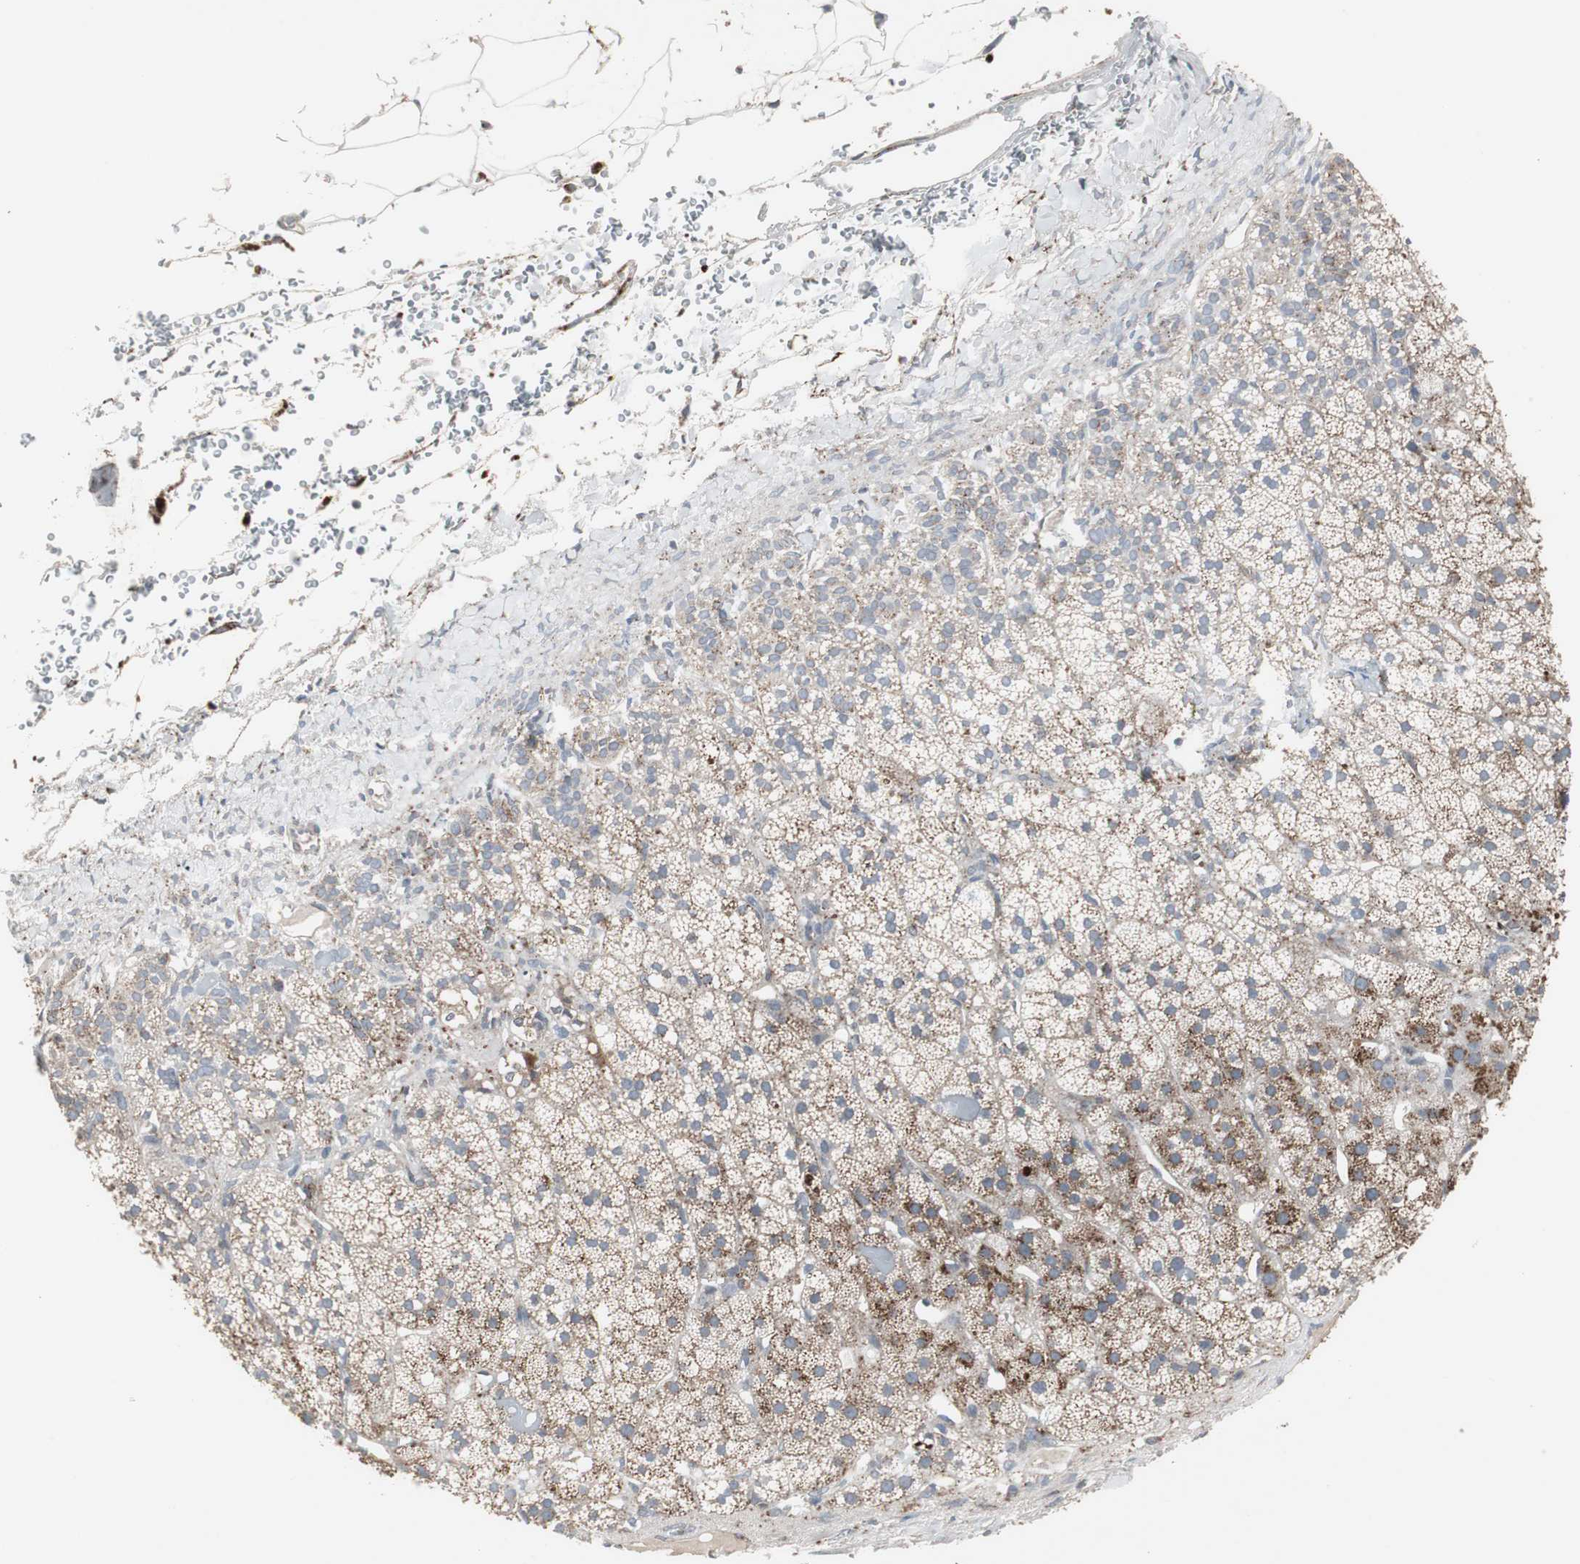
{"staining": {"intensity": "strong", "quantity": "25%-75%", "location": "cytoplasmic/membranous"}, "tissue": "adrenal gland", "cell_type": "Glandular cells", "image_type": "normal", "snomed": [{"axis": "morphology", "description": "Normal tissue, NOS"}, {"axis": "topography", "description": "Adrenal gland"}], "caption": "Protein expression by IHC shows strong cytoplasmic/membranous positivity in about 25%-75% of glandular cells in normal adrenal gland.", "gene": "GBA1", "patient": {"sex": "male", "age": 35}}